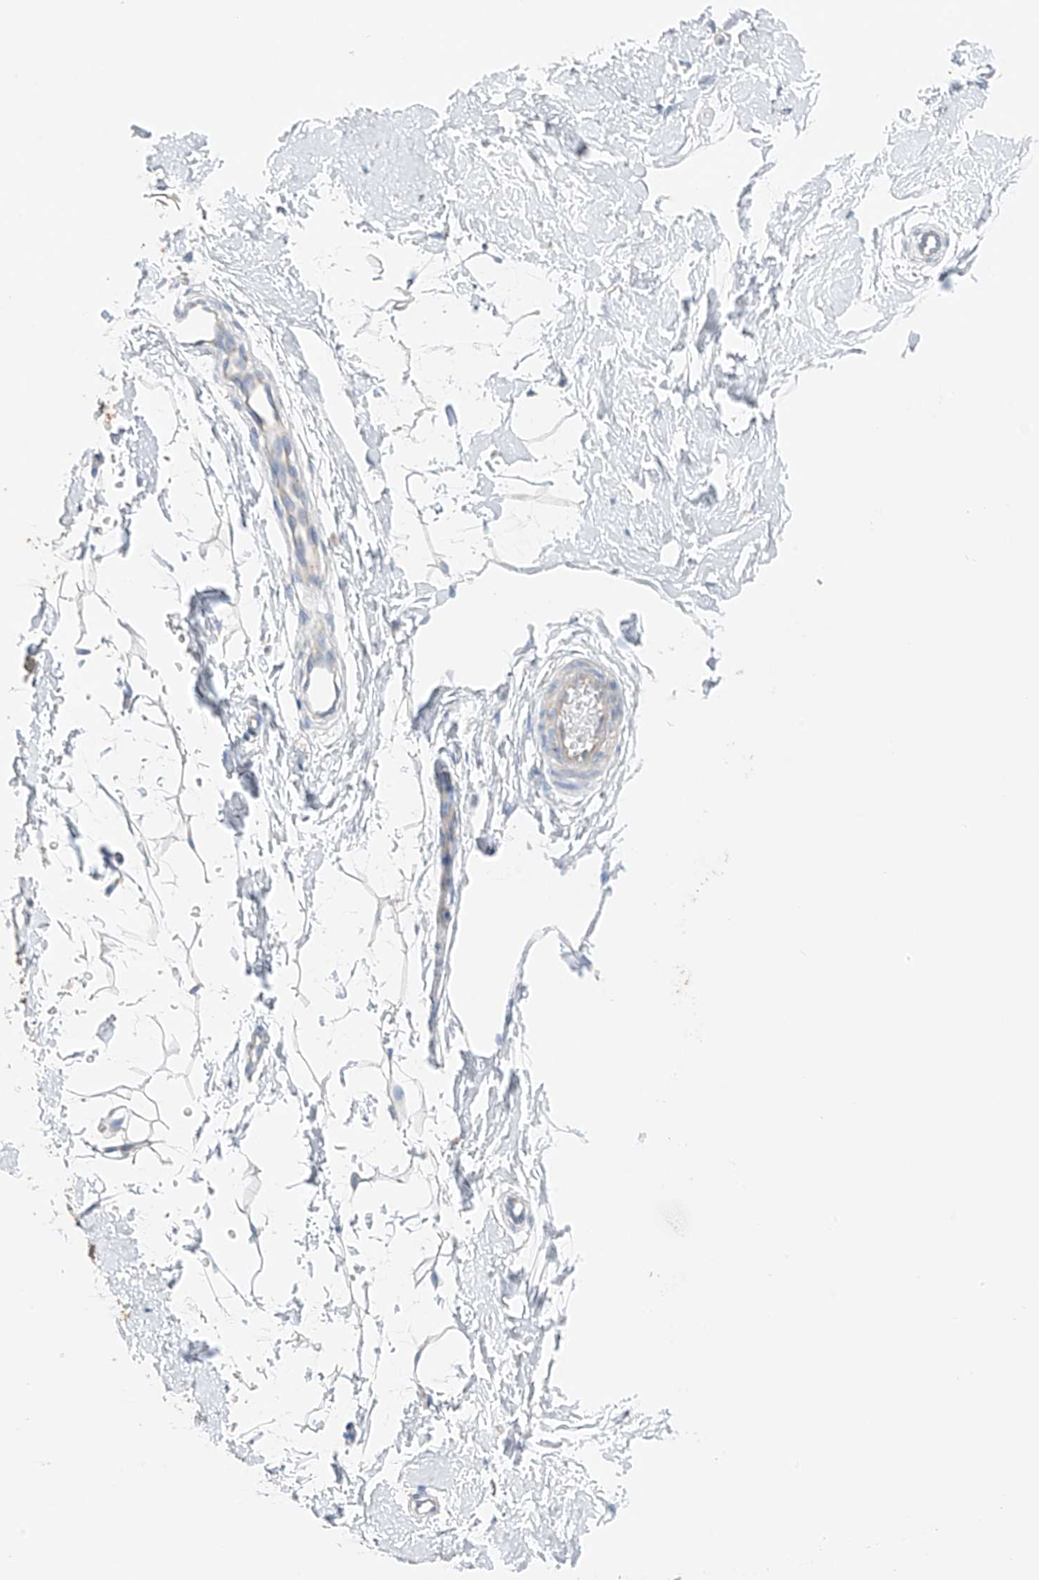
{"staining": {"intensity": "negative", "quantity": "none", "location": "none"}, "tissue": "adipose tissue", "cell_type": "Adipocytes", "image_type": "normal", "snomed": [{"axis": "morphology", "description": "Normal tissue, NOS"}, {"axis": "topography", "description": "Breast"}], "caption": "An image of adipose tissue stained for a protein displays no brown staining in adipocytes. (Brightfield microscopy of DAB immunohistochemistry at high magnification).", "gene": "NALCN", "patient": {"sex": "female", "age": 23}}